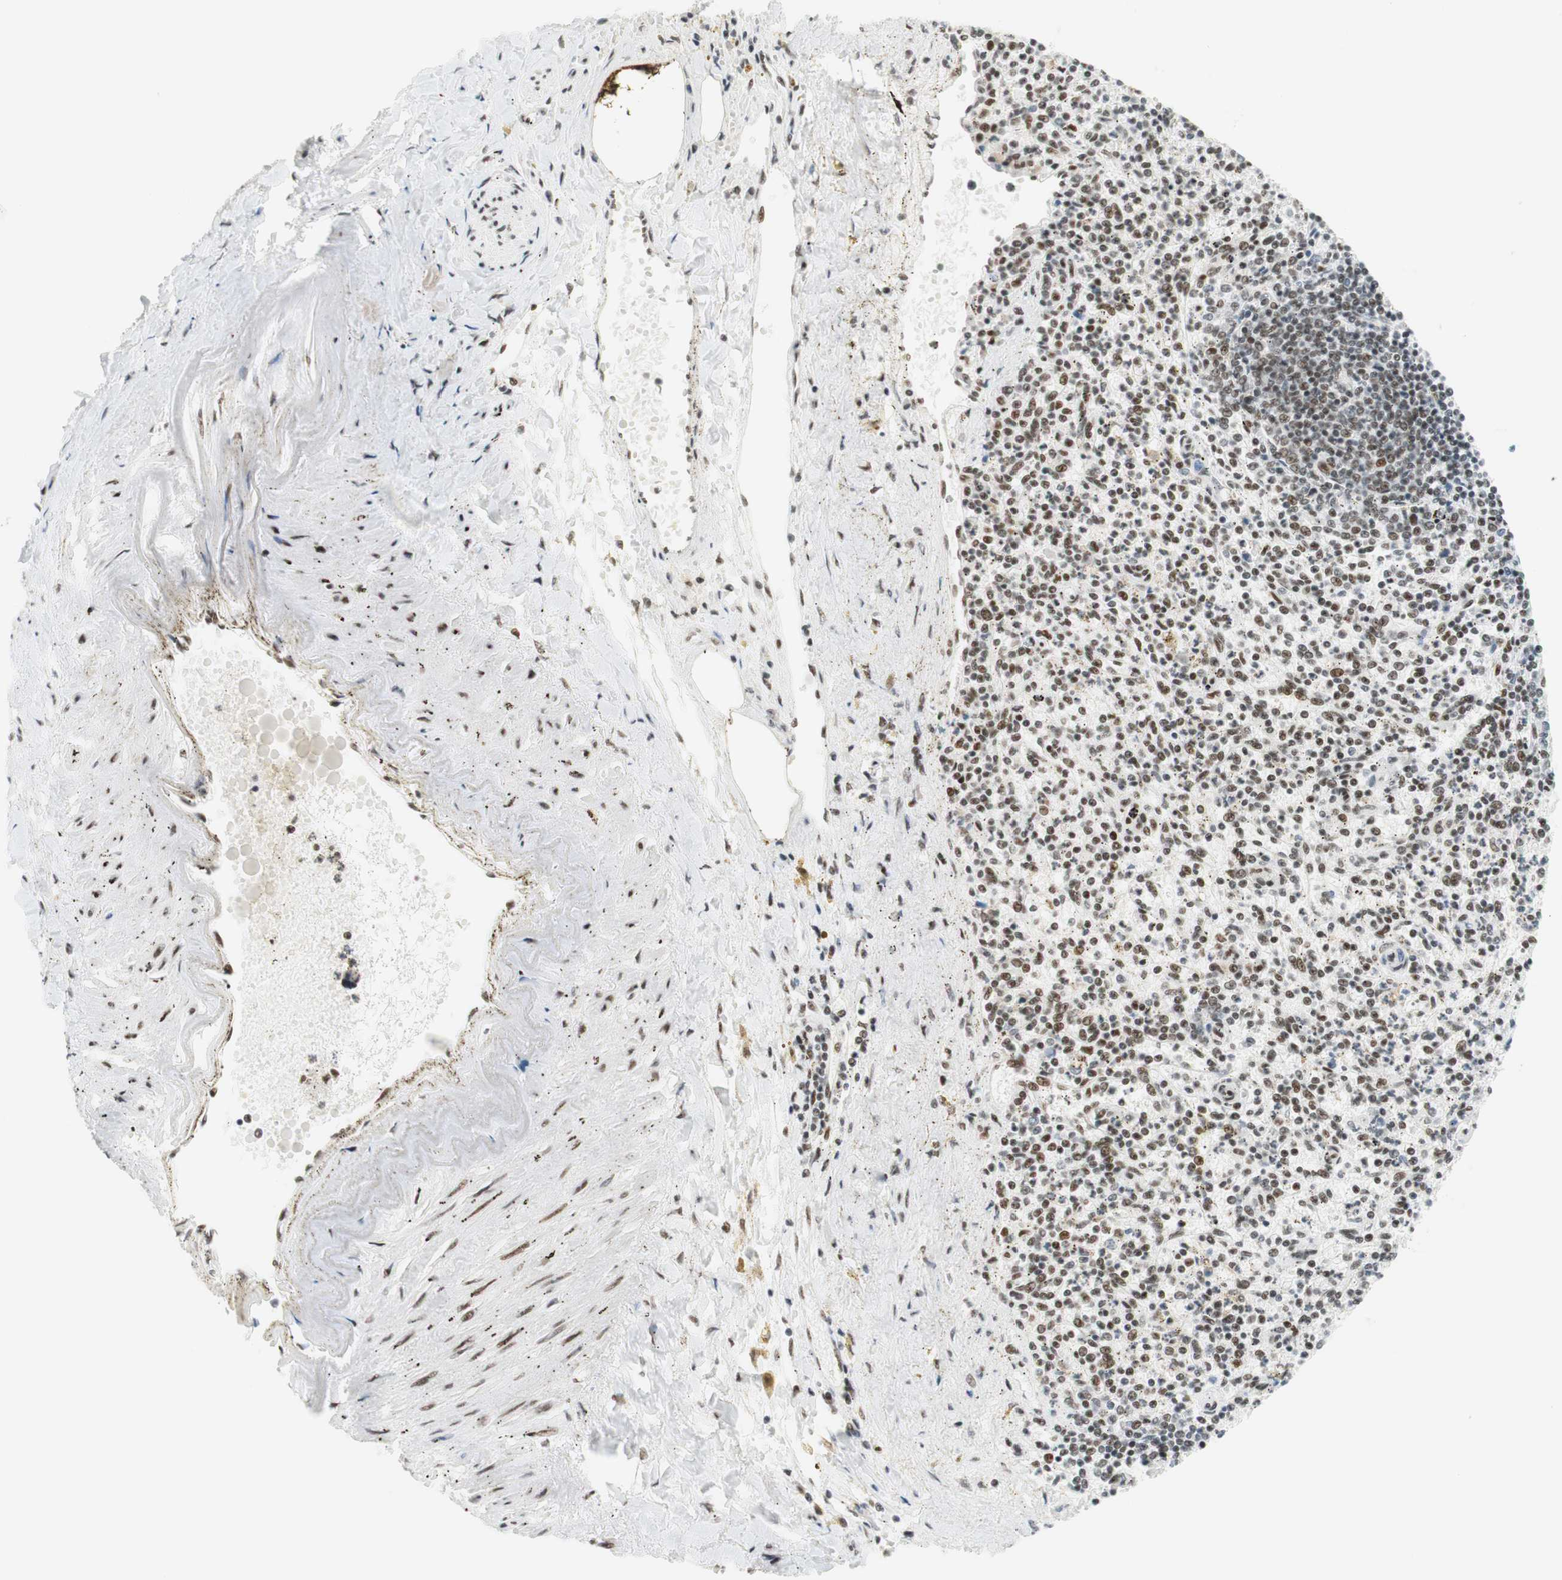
{"staining": {"intensity": "moderate", "quantity": "25%-75%", "location": "nuclear"}, "tissue": "spleen", "cell_type": "Cells in red pulp", "image_type": "normal", "snomed": [{"axis": "morphology", "description": "Normal tissue, NOS"}, {"axis": "topography", "description": "Spleen"}], "caption": "Immunohistochemistry (IHC) histopathology image of normal human spleen stained for a protein (brown), which demonstrates medium levels of moderate nuclear staining in about 25%-75% of cells in red pulp.", "gene": "RNF20", "patient": {"sex": "male", "age": 72}}